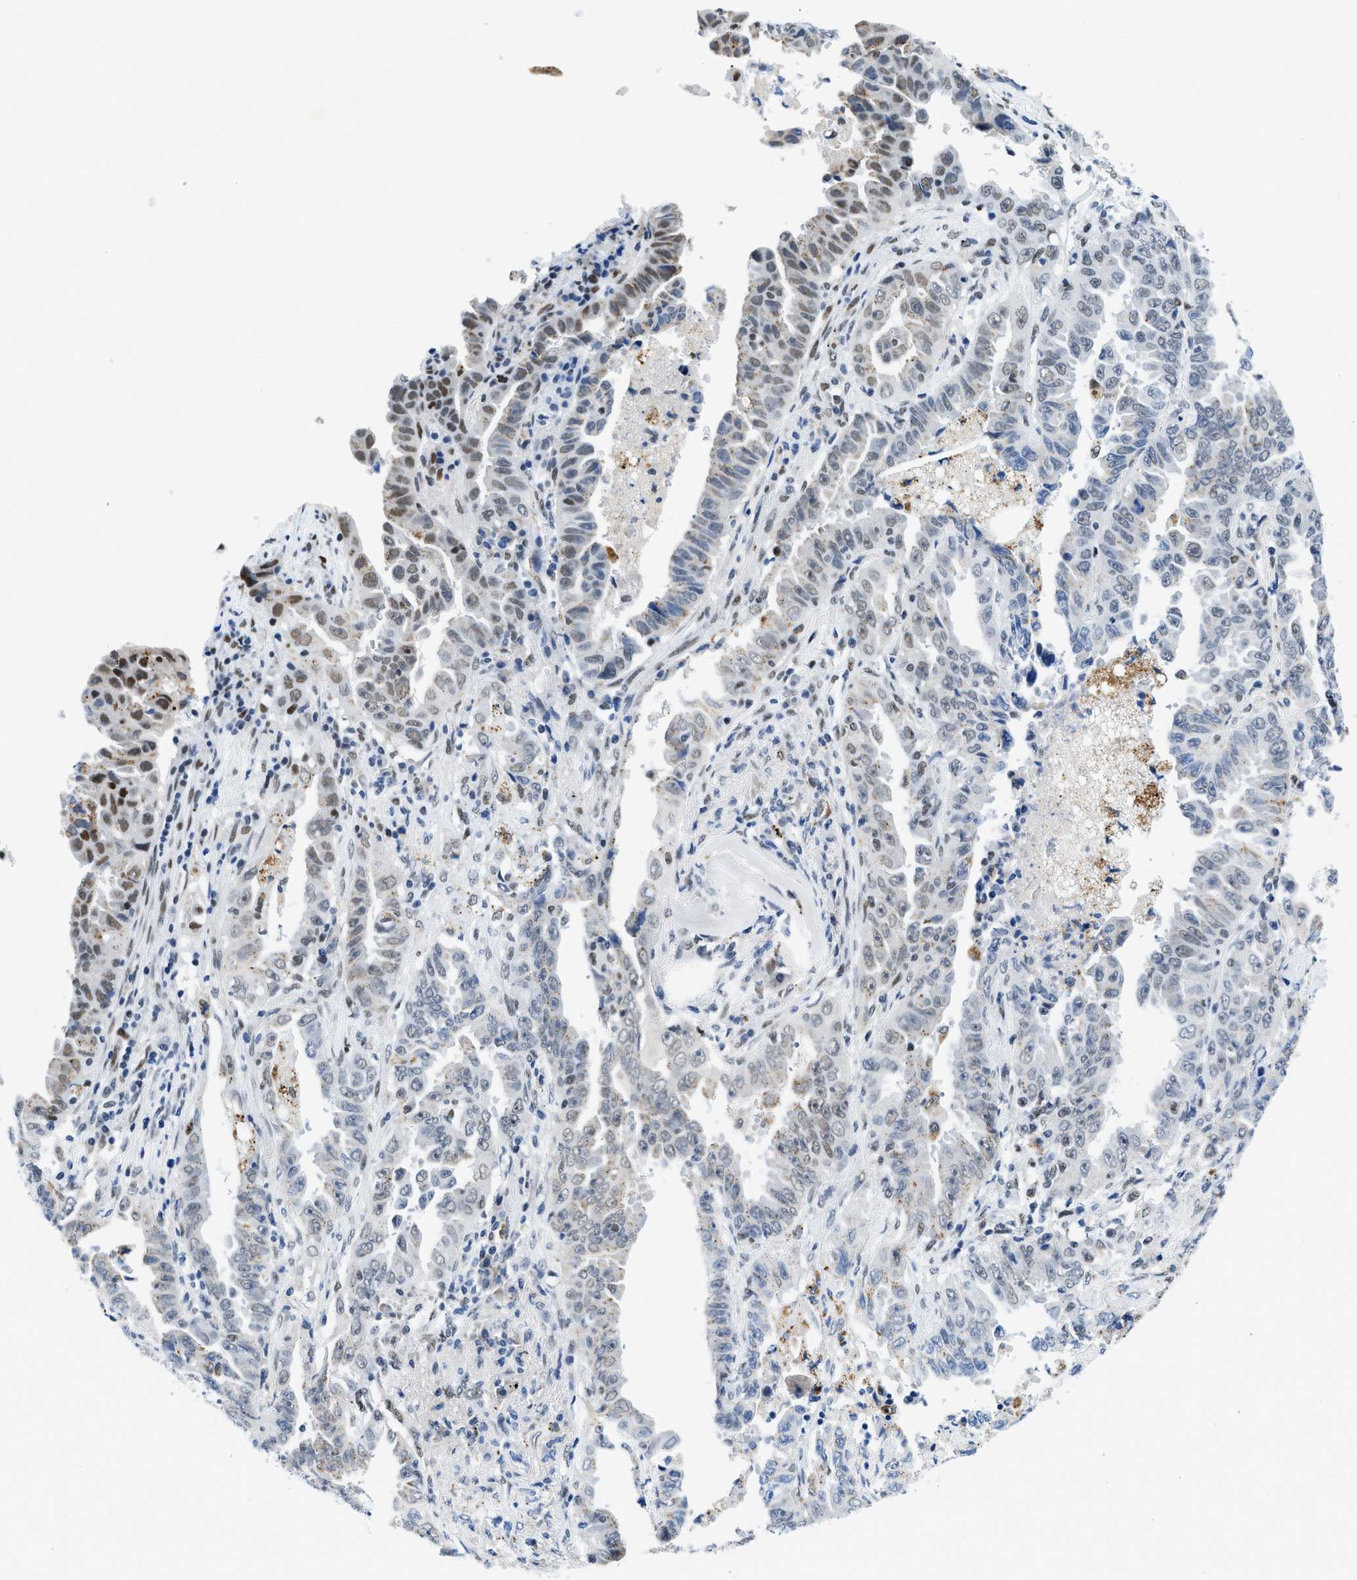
{"staining": {"intensity": "moderate", "quantity": "<25%", "location": "nuclear"}, "tissue": "lung cancer", "cell_type": "Tumor cells", "image_type": "cancer", "snomed": [{"axis": "morphology", "description": "Adenocarcinoma, NOS"}, {"axis": "topography", "description": "Lung"}], "caption": "Protein expression analysis of lung cancer displays moderate nuclear expression in approximately <25% of tumor cells. (DAB (3,3'-diaminobenzidine) = brown stain, brightfield microscopy at high magnification).", "gene": "SMARCAD1", "patient": {"sex": "female", "age": 51}}